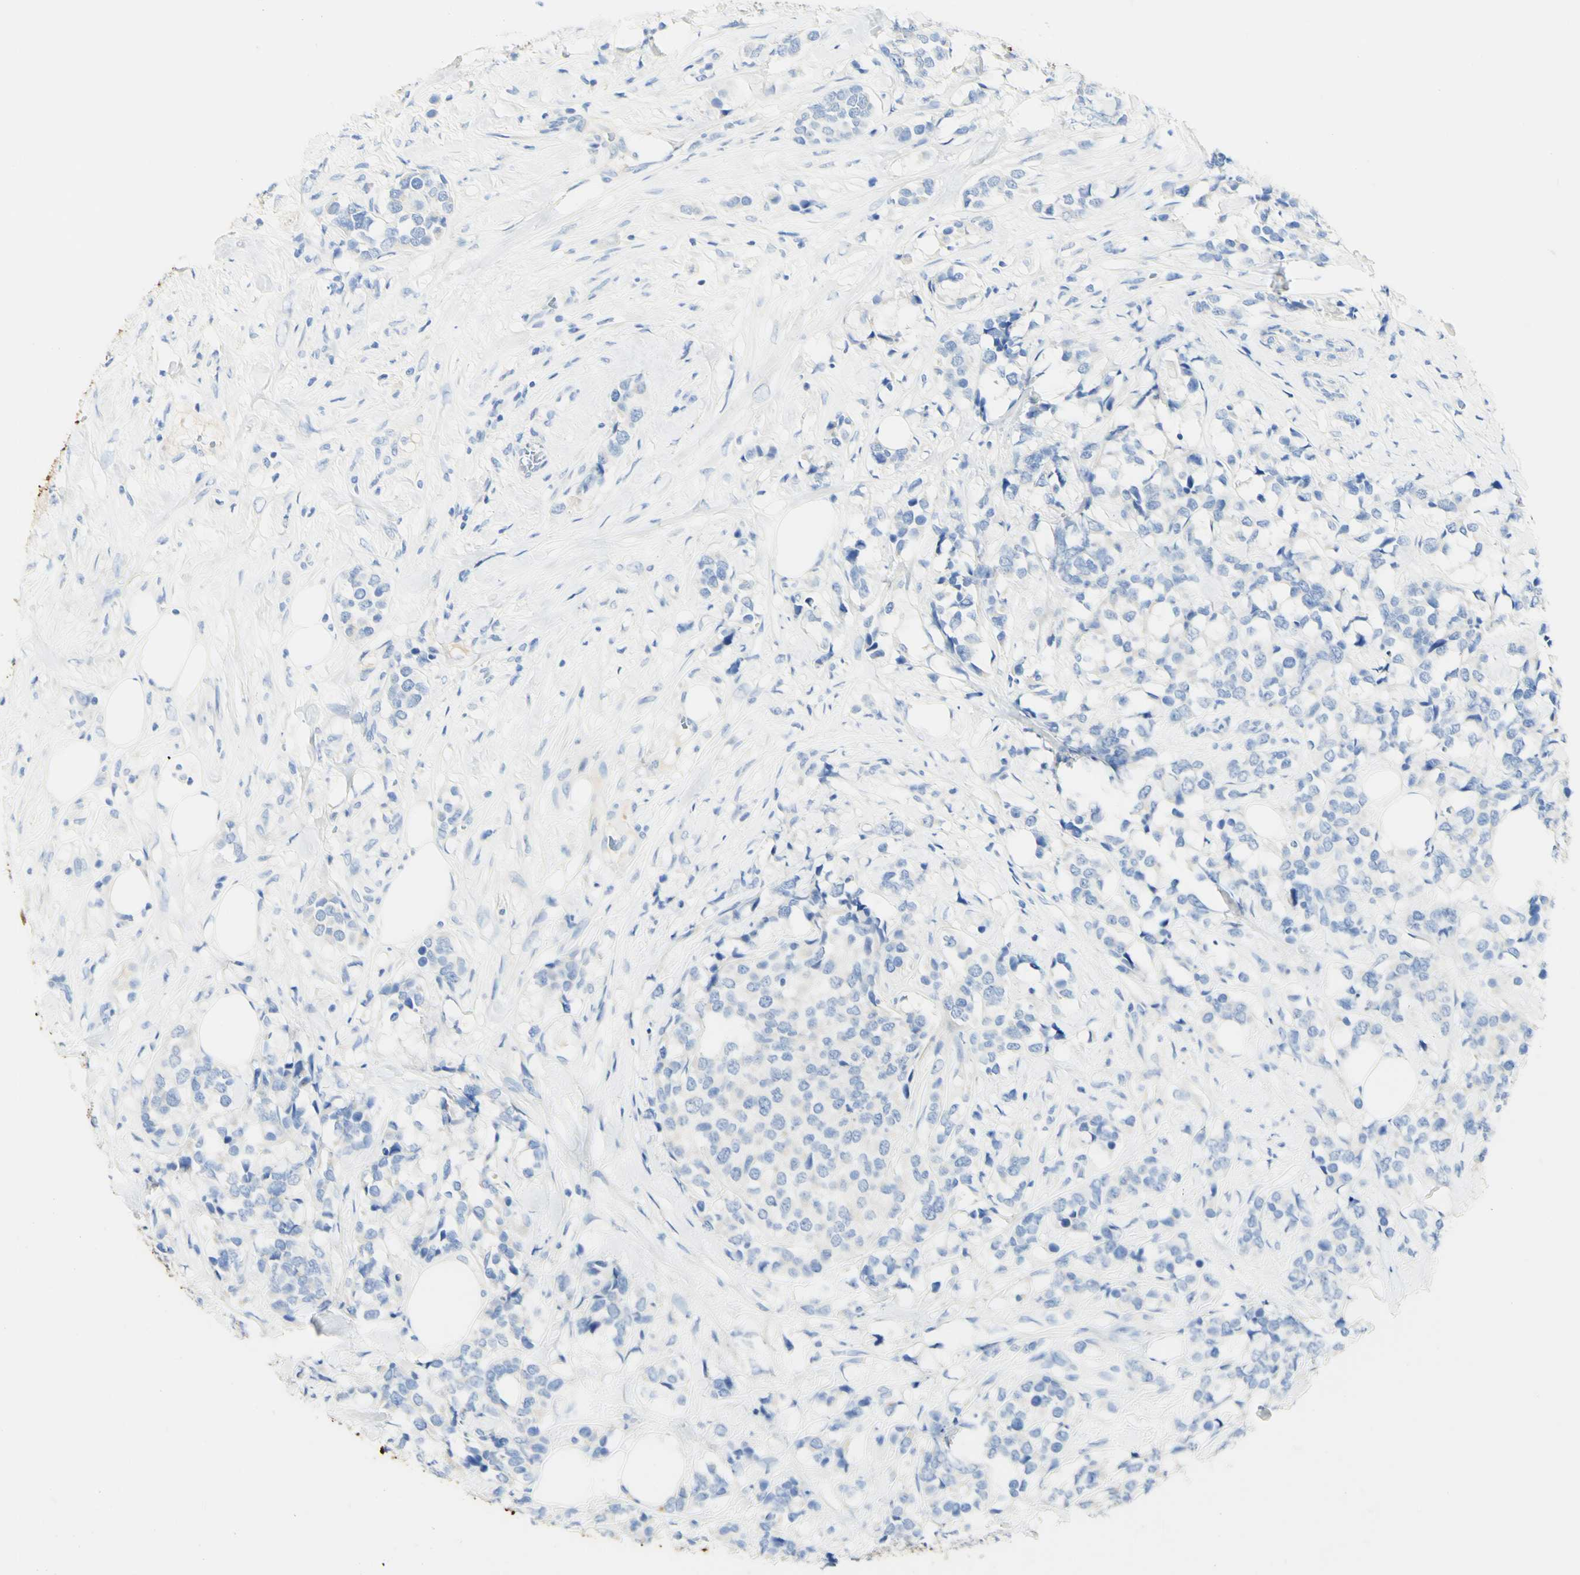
{"staining": {"intensity": "negative", "quantity": "none", "location": "none"}, "tissue": "breast cancer", "cell_type": "Tumor cells", "image_type": "cancer", "snomed": [{"axis": "morphology", "description": "Lobular carcinoma"}, {"axis": "topography", "description": "Breast"}], "caption": "Tumor cells are negative for brown protein staining in breast cancer (lobular carcinoma).", "gene": "PIGR", "patient": {"sex": "female", "age": 59}}